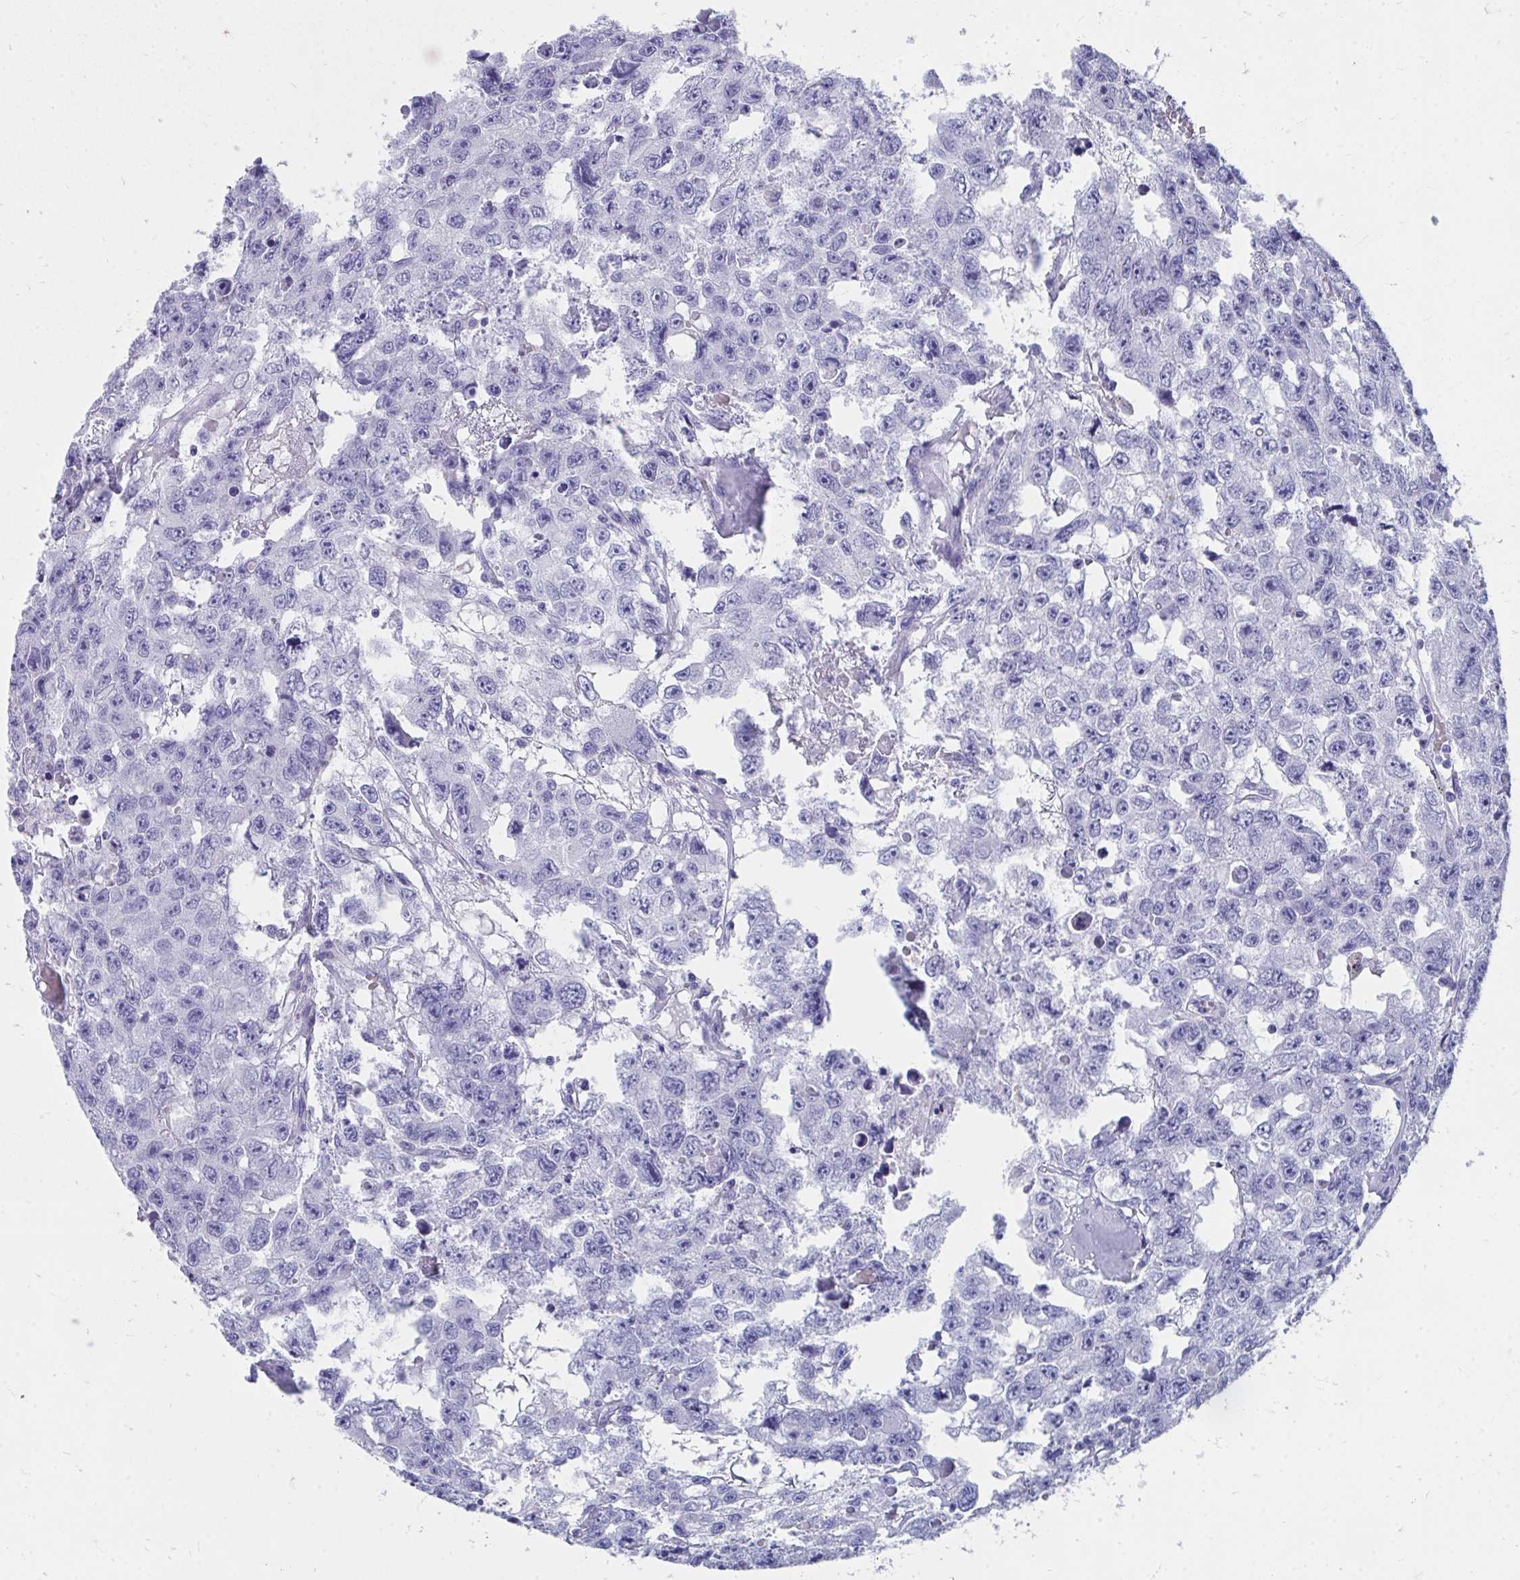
{"staining": {"intensity": "negative", "quantity": "none", "location": "none"}, "tissue": "testis cancer", "cell_type": "Tumor cells", "image_type": "cancer", "snomed": [{"axis": "morphology", "description": "Seminoma, NOS"}, {"axis": "topography", "description": "Testis"}], "caption": "A micrograph of human seminoma (testis) is negative for staining in tumor cells.", "gene": "HGD", "patient": {"sex": "male", "age": 26}}